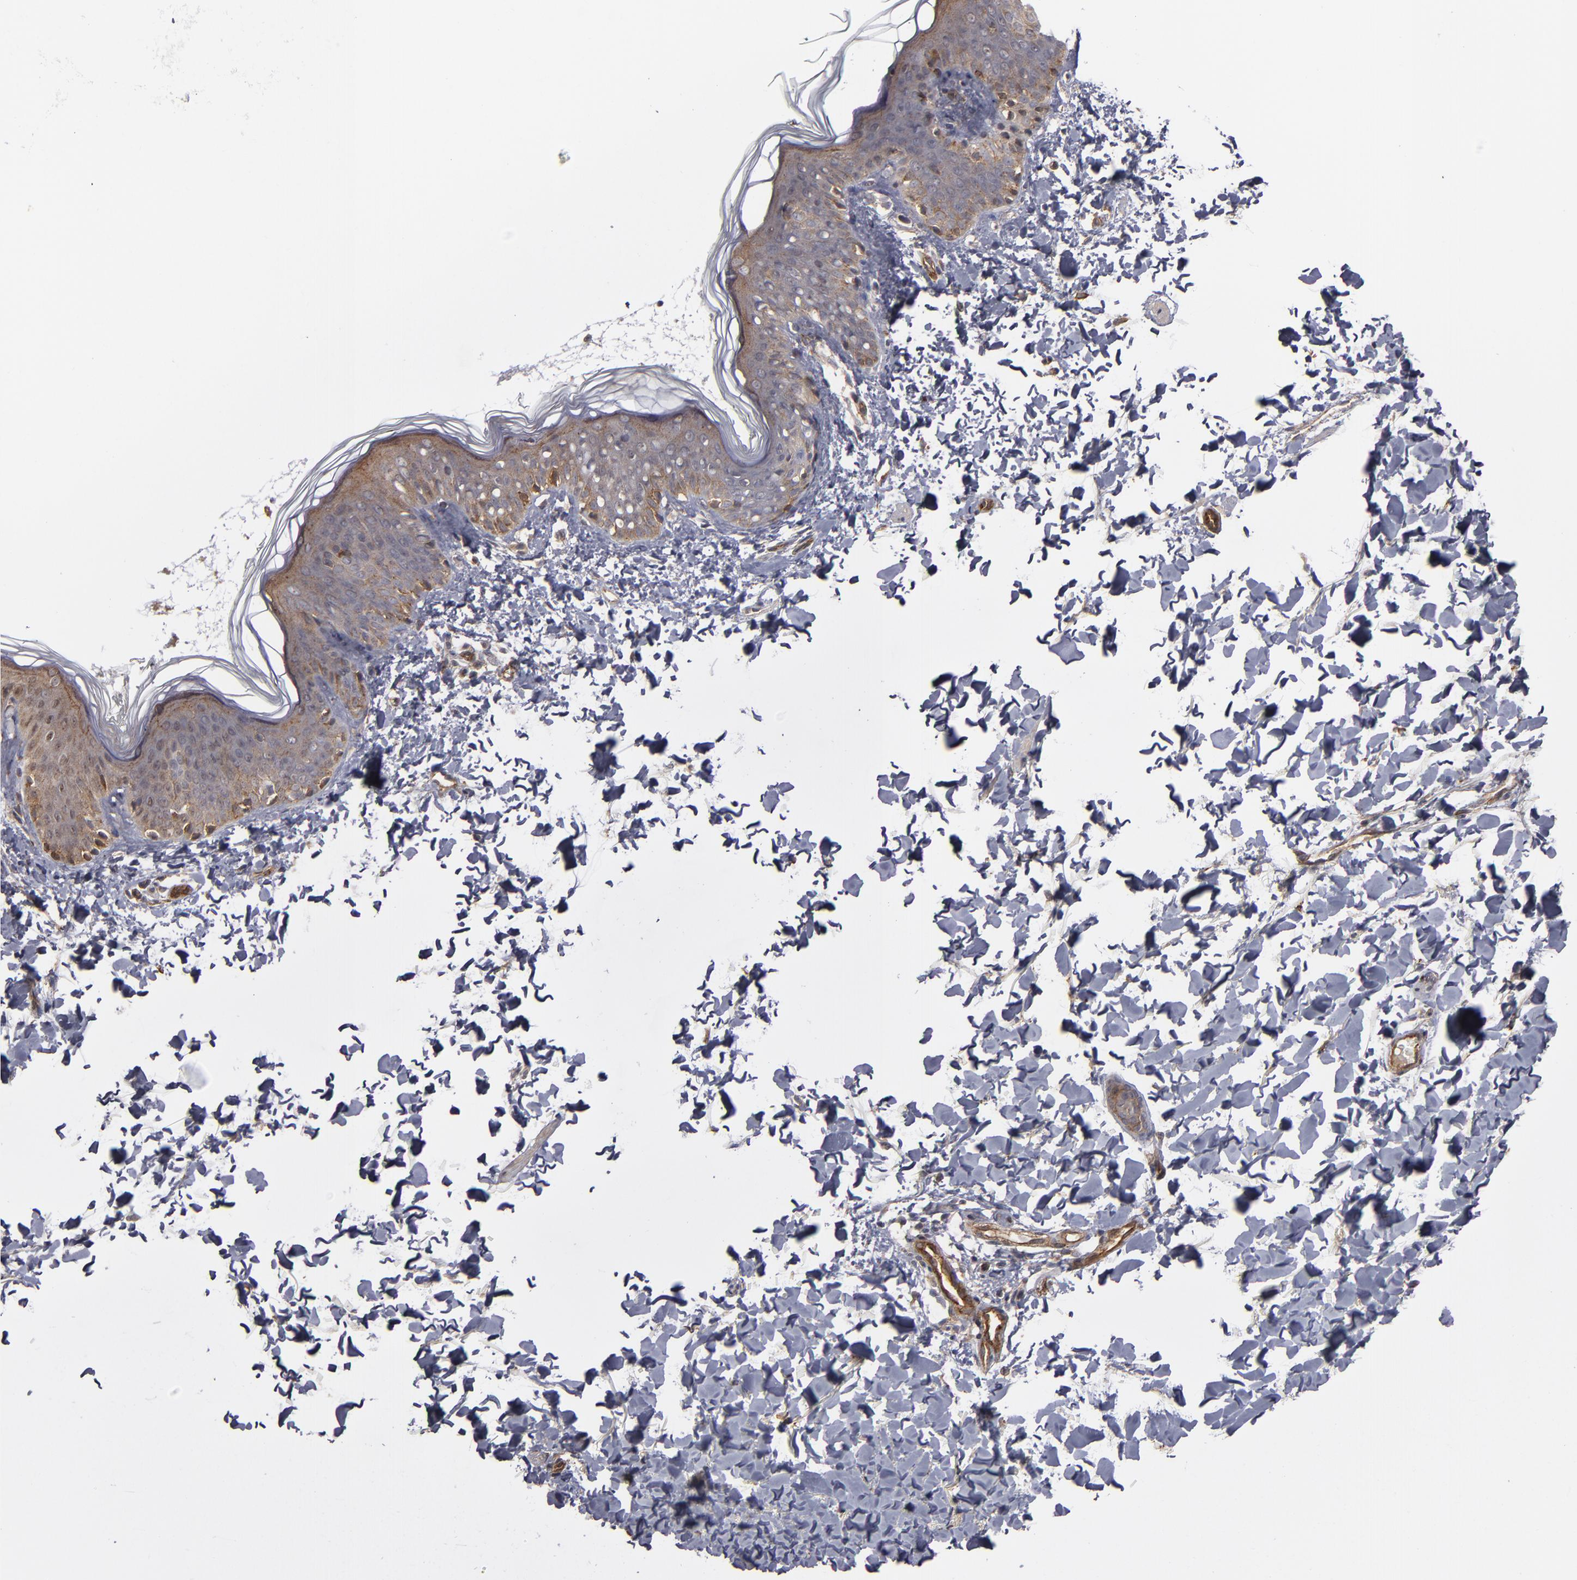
{"staining": {"intensity": "moderate", "quantity": ">75%", "location": "cytoplasmic/membranous"}, "tissue": "skin", "cell_type": "Fibroblasts", "image_type": "normal", "snomed": [{"axis": "morphology", "description": "Normal tissue, NOS"}, {"axis": "topography", "description": "Skin"}], "caption": "Skin stained with a brown dye exhibits moderate cytoplasmic/membranous positive expression in about >75% of fibroblasts.", "gene": "TJP1", "patient": {"sex": "female", "age": 4}}